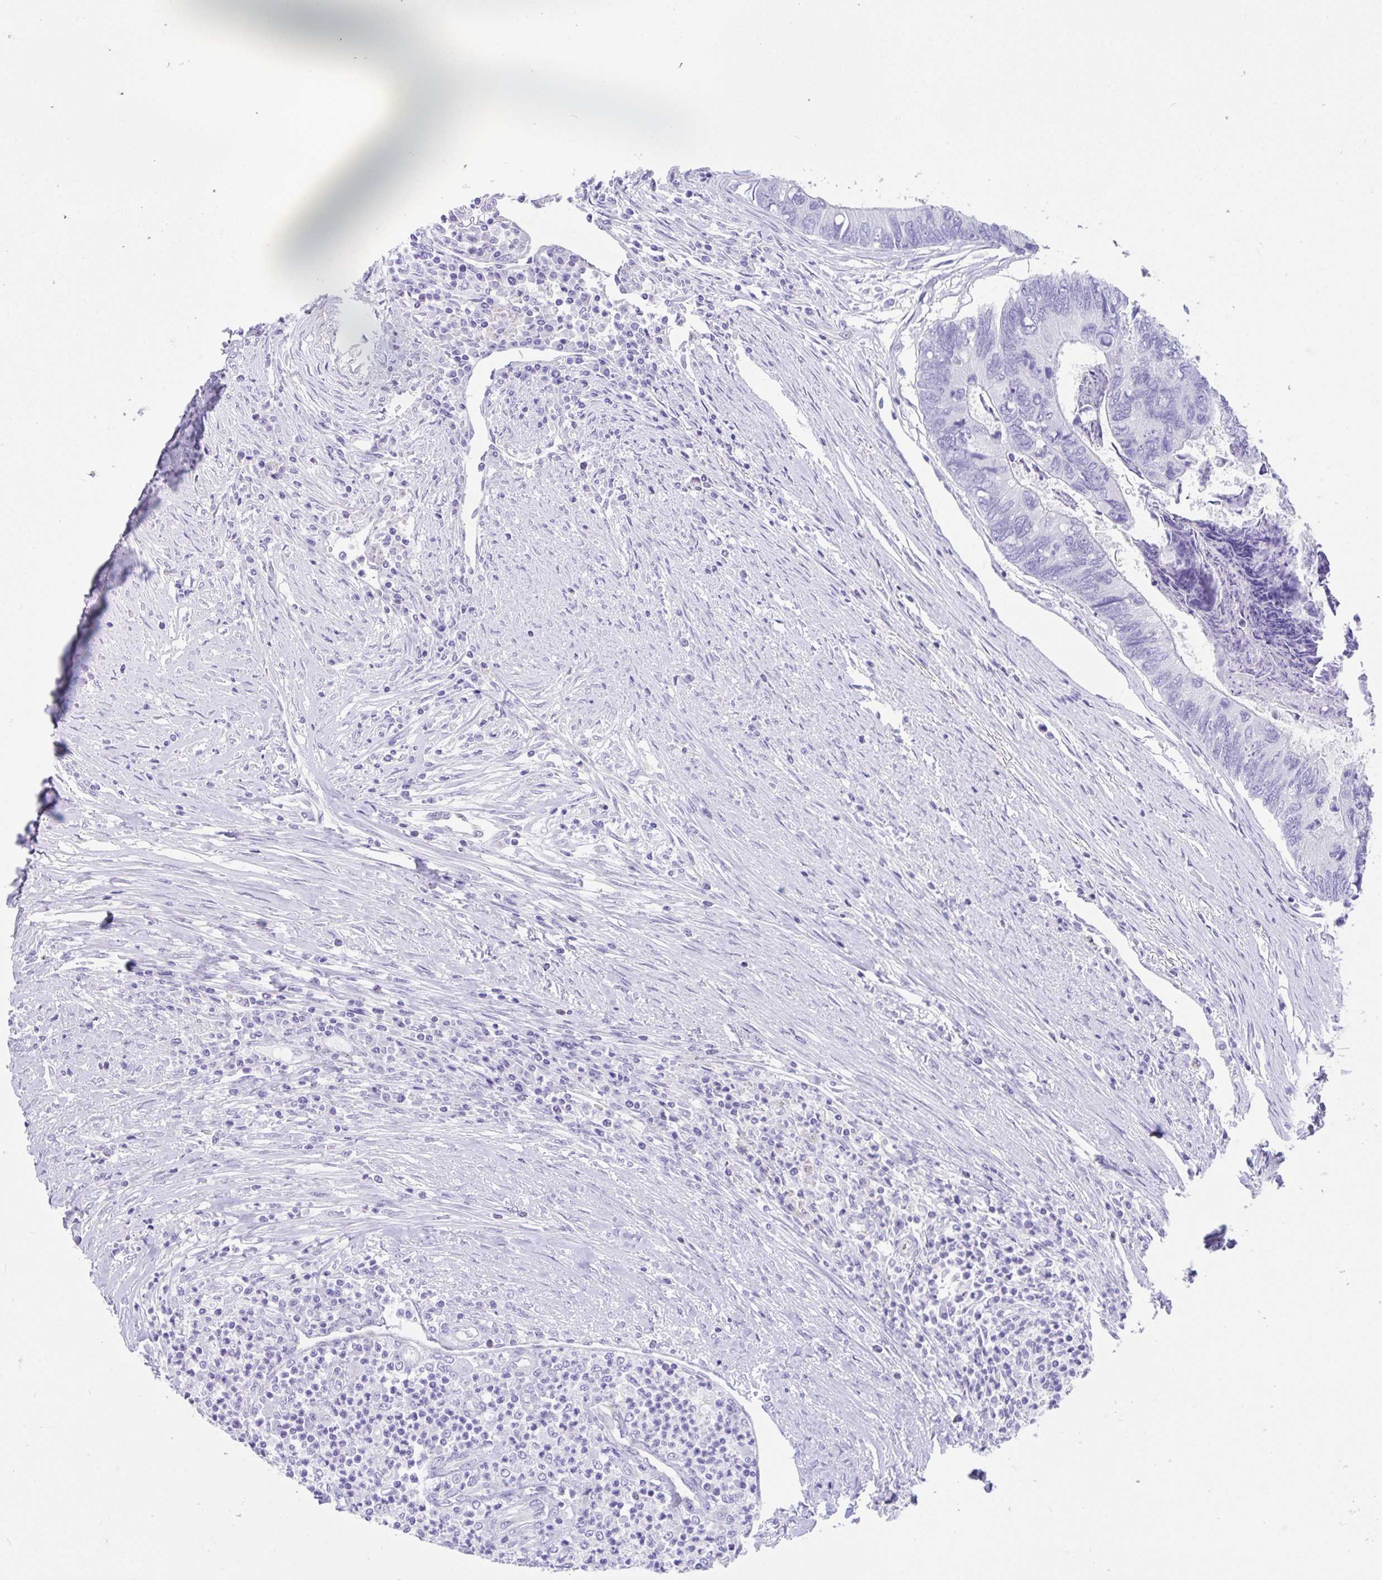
{"staining": {"intensity": "negative", "quantity": "none", "location": "none"}, "tissue": "colorectal cancer", "cell_type": "Tumor cells", "image_type": "cancer", "snomed": [{"axis": "morphology", "description": "Adenocarcinoma, NOS"}, {"axis": "topography", "description": "Colon"}], "caption": "IHC micrograph of human colorectal cancer (adenocarcinoma) stained for a protein (brown), which shows no staining in tumor cells.", "gene": "FAM107A", "patient": {"sex": "female", "age": 67}}